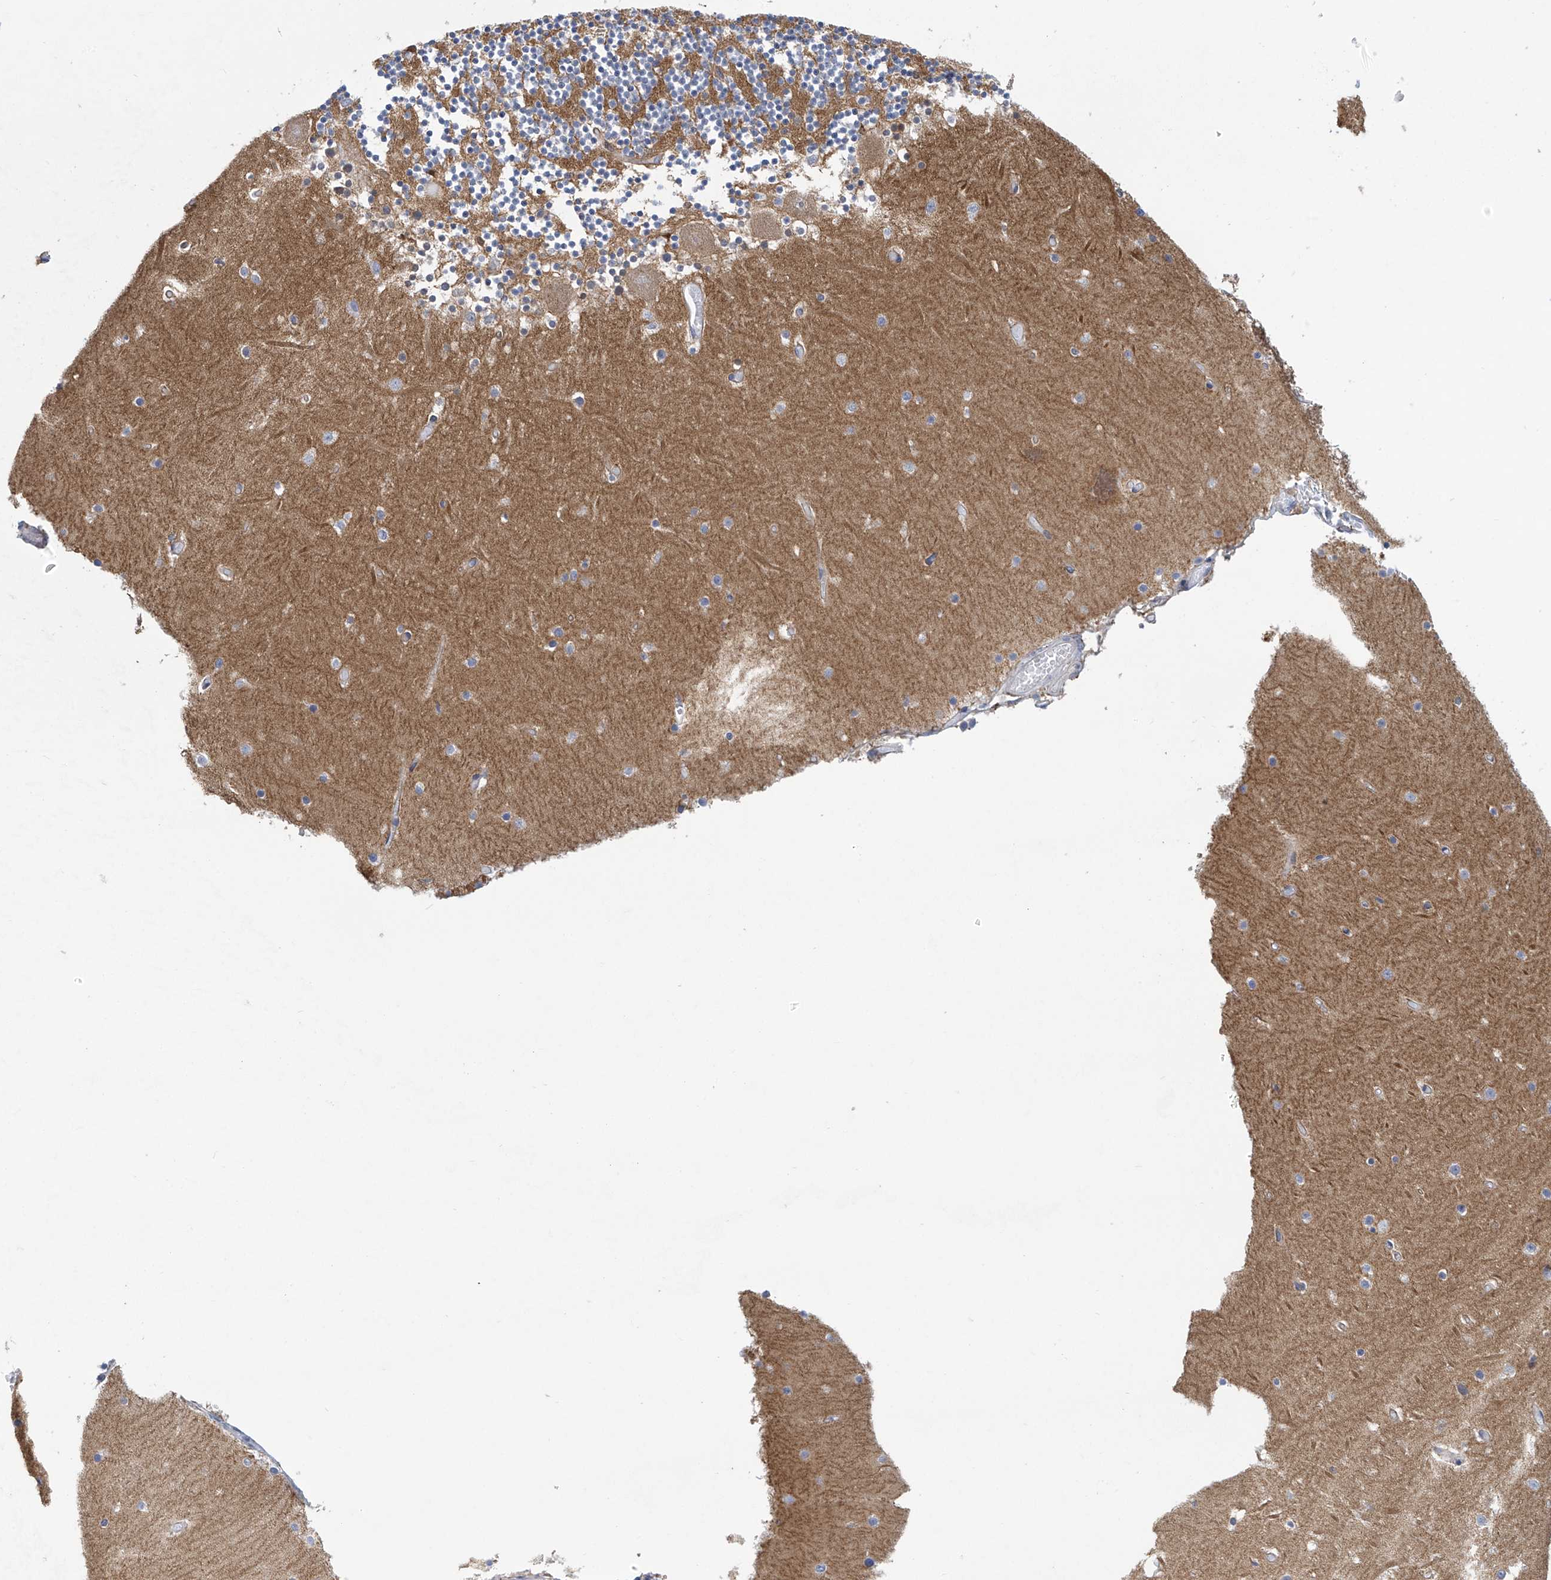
{"staining": {"intensity": "negative", "quantity": "none", "location": "none"}, "tissue": "cerebellum", "cell_type": "Cells in granular layer", "image_type": "normal", "snomed": [{"axis": "morphology", "description": "Normal tissue, NOS"}, {"axis": "topography", "description": "Cerebellum"}], "caption": "Cells in granular layer are negative for brown protein staining in normal cerebellum. The staining is performed using DAB (3,3'-diaminobenzidine) brown chromogen with nuclei counter-stained in using hematoxylin.", "gene": "ABHD13", "patient": {"sex": "female", "age": 28}}